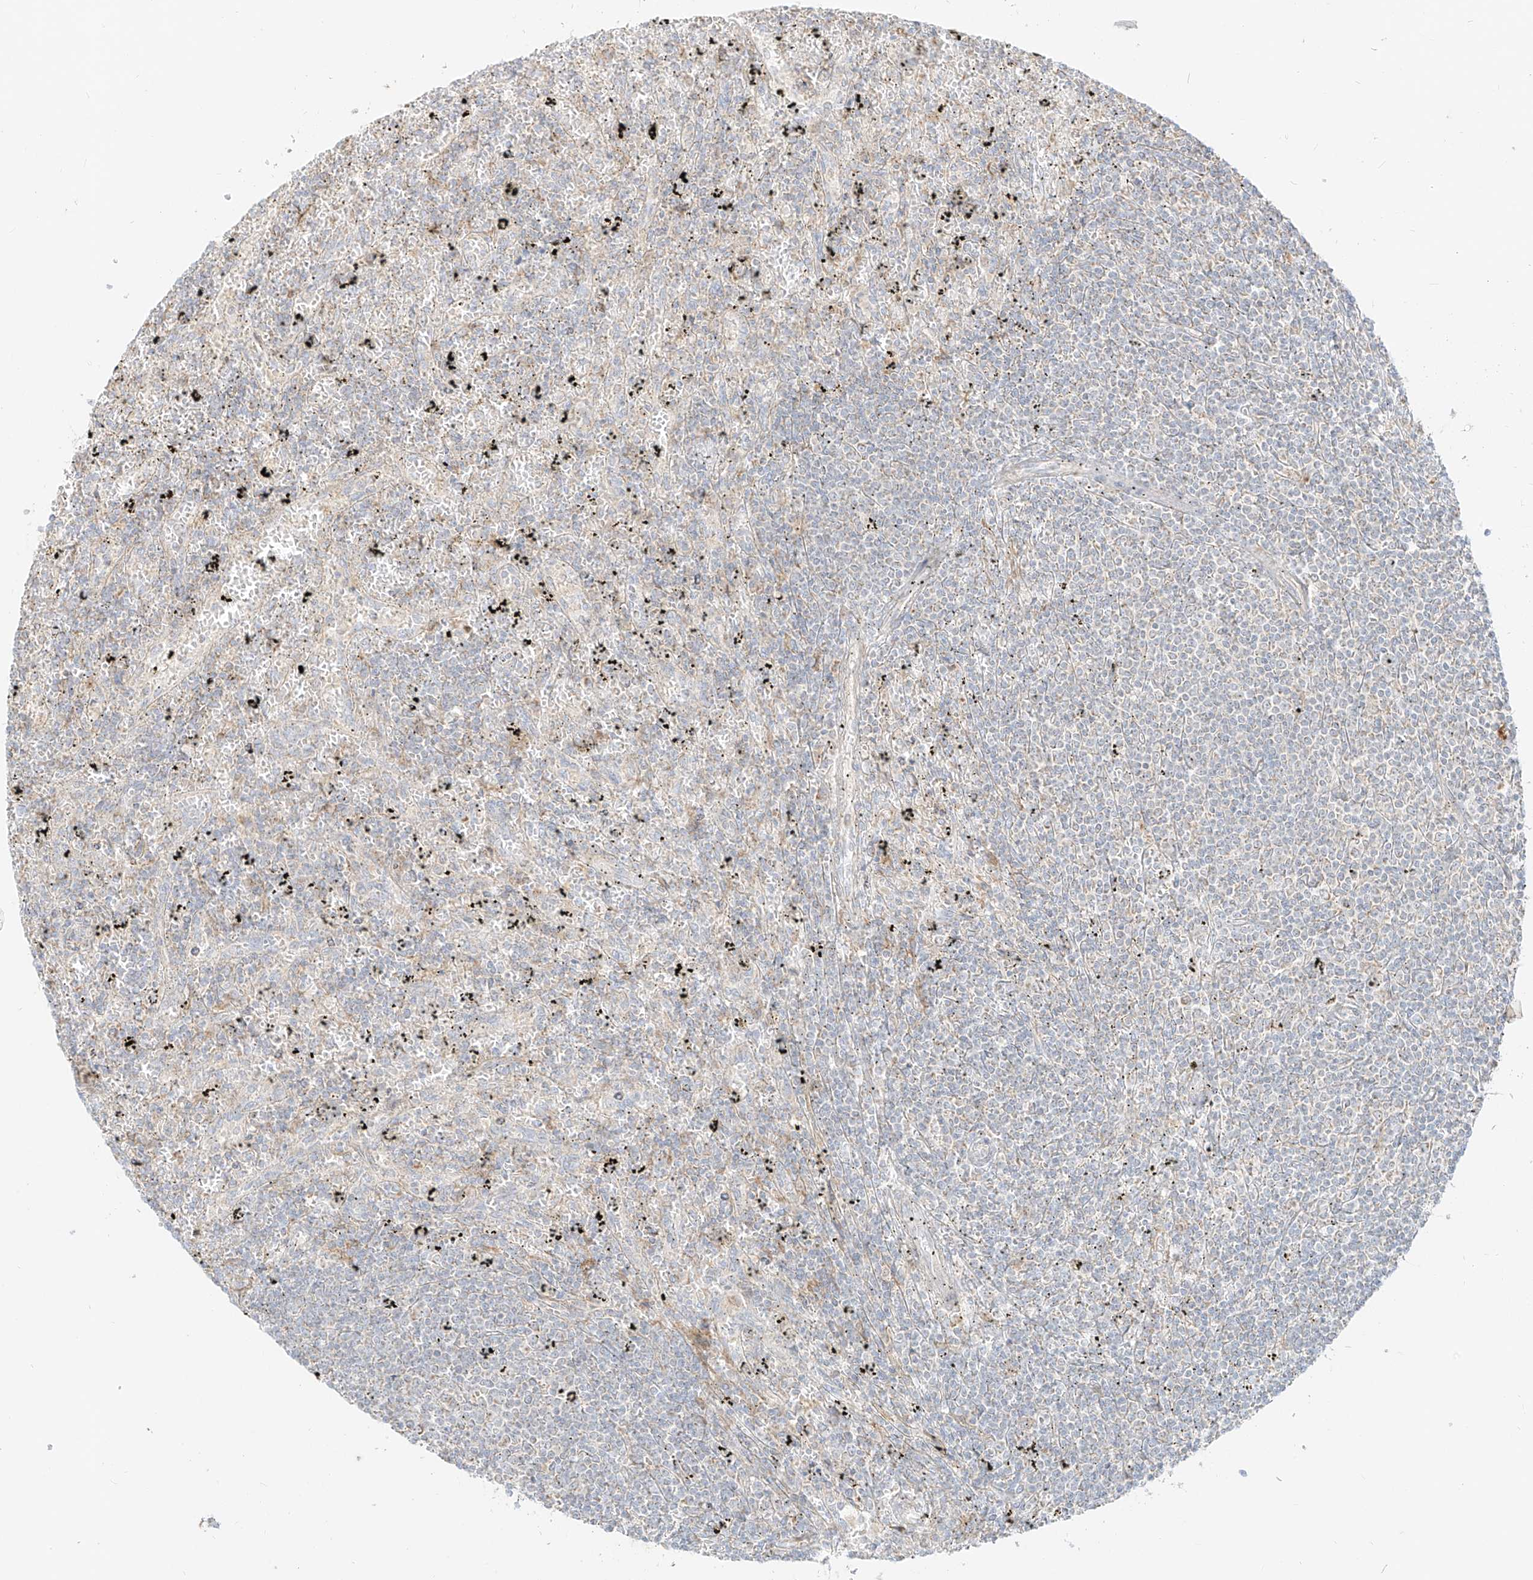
{"staining": {"intensity": "negative", "quantity": "none", "location": "none"}, "tissue": "lymphoma", "cell_type": "Tumor cells", "image_type": "cancer", "snomed": [{"axis": "morphology", "description": "Malignant lymphoma, non-Hodgkin's type, Low grade"}, {"axis": "topography", "description": "Spleen"}], "caption": "Tumor cells are negative for protein expression in human malignant lymphoma, non-Hodgkin's type (low-grade).", "gene": "ZIM3", "patient": {"sex": "male", "age": 76}}